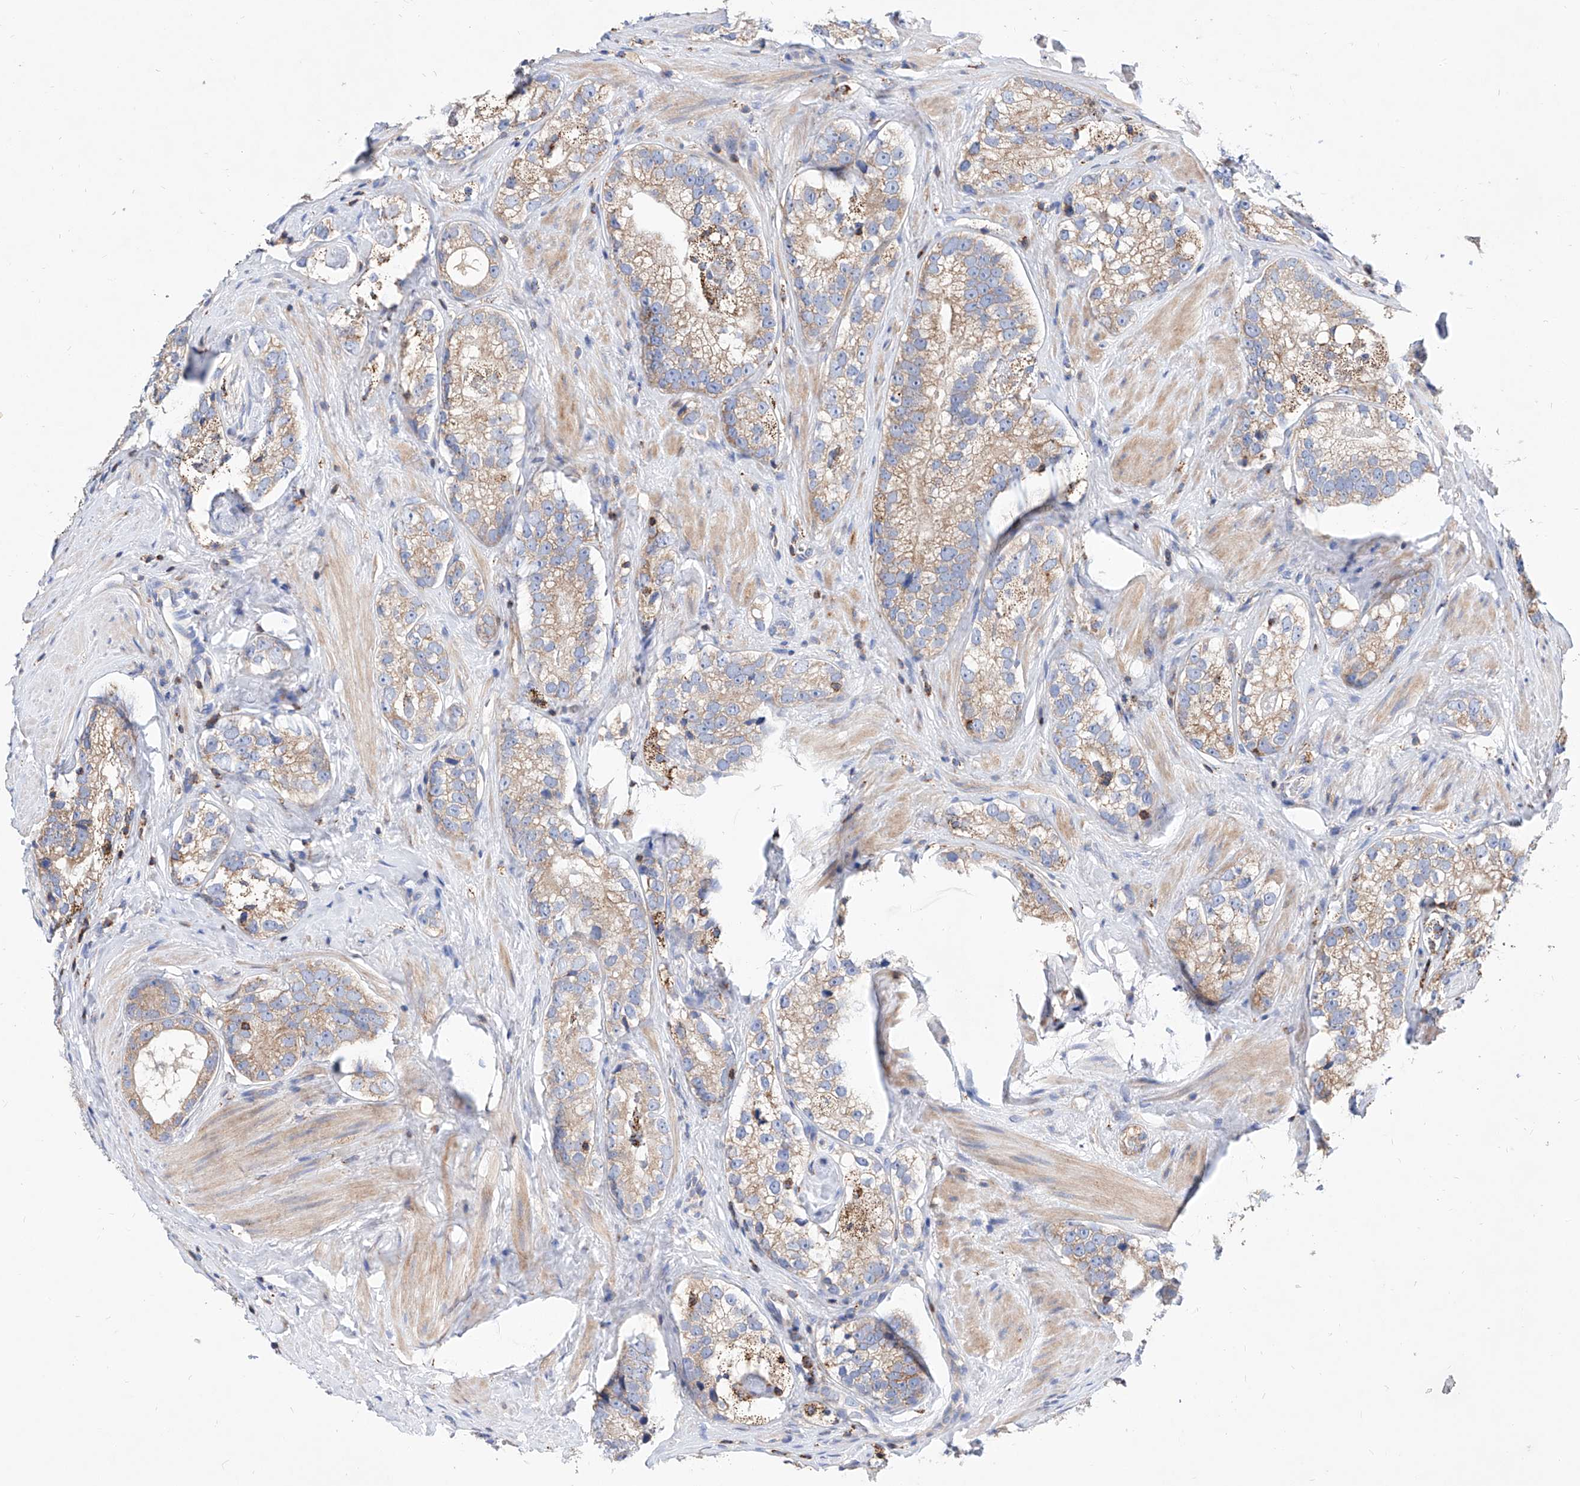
{"staining": {"intensity": "weak", "quantity": ">75%", "location": "cytoplasmic/membranous"}, "tissue": "prostate cancer", "cell_type": "Tumor cells", "image_type": "cancer", "snomed": [{"axis": "morphology", "description": "Adenocarcinoma, High grade"}, {"axis": "topography", "description": "Prostate"}], "caption": "Immunohistochemical staining of human prostate cancer exhibits weak cytoplasmic/membranous protein expression in about >75% of tumor cells.", "gene": "CPNE5", "patient": {"sex": "male", "age": 56}}